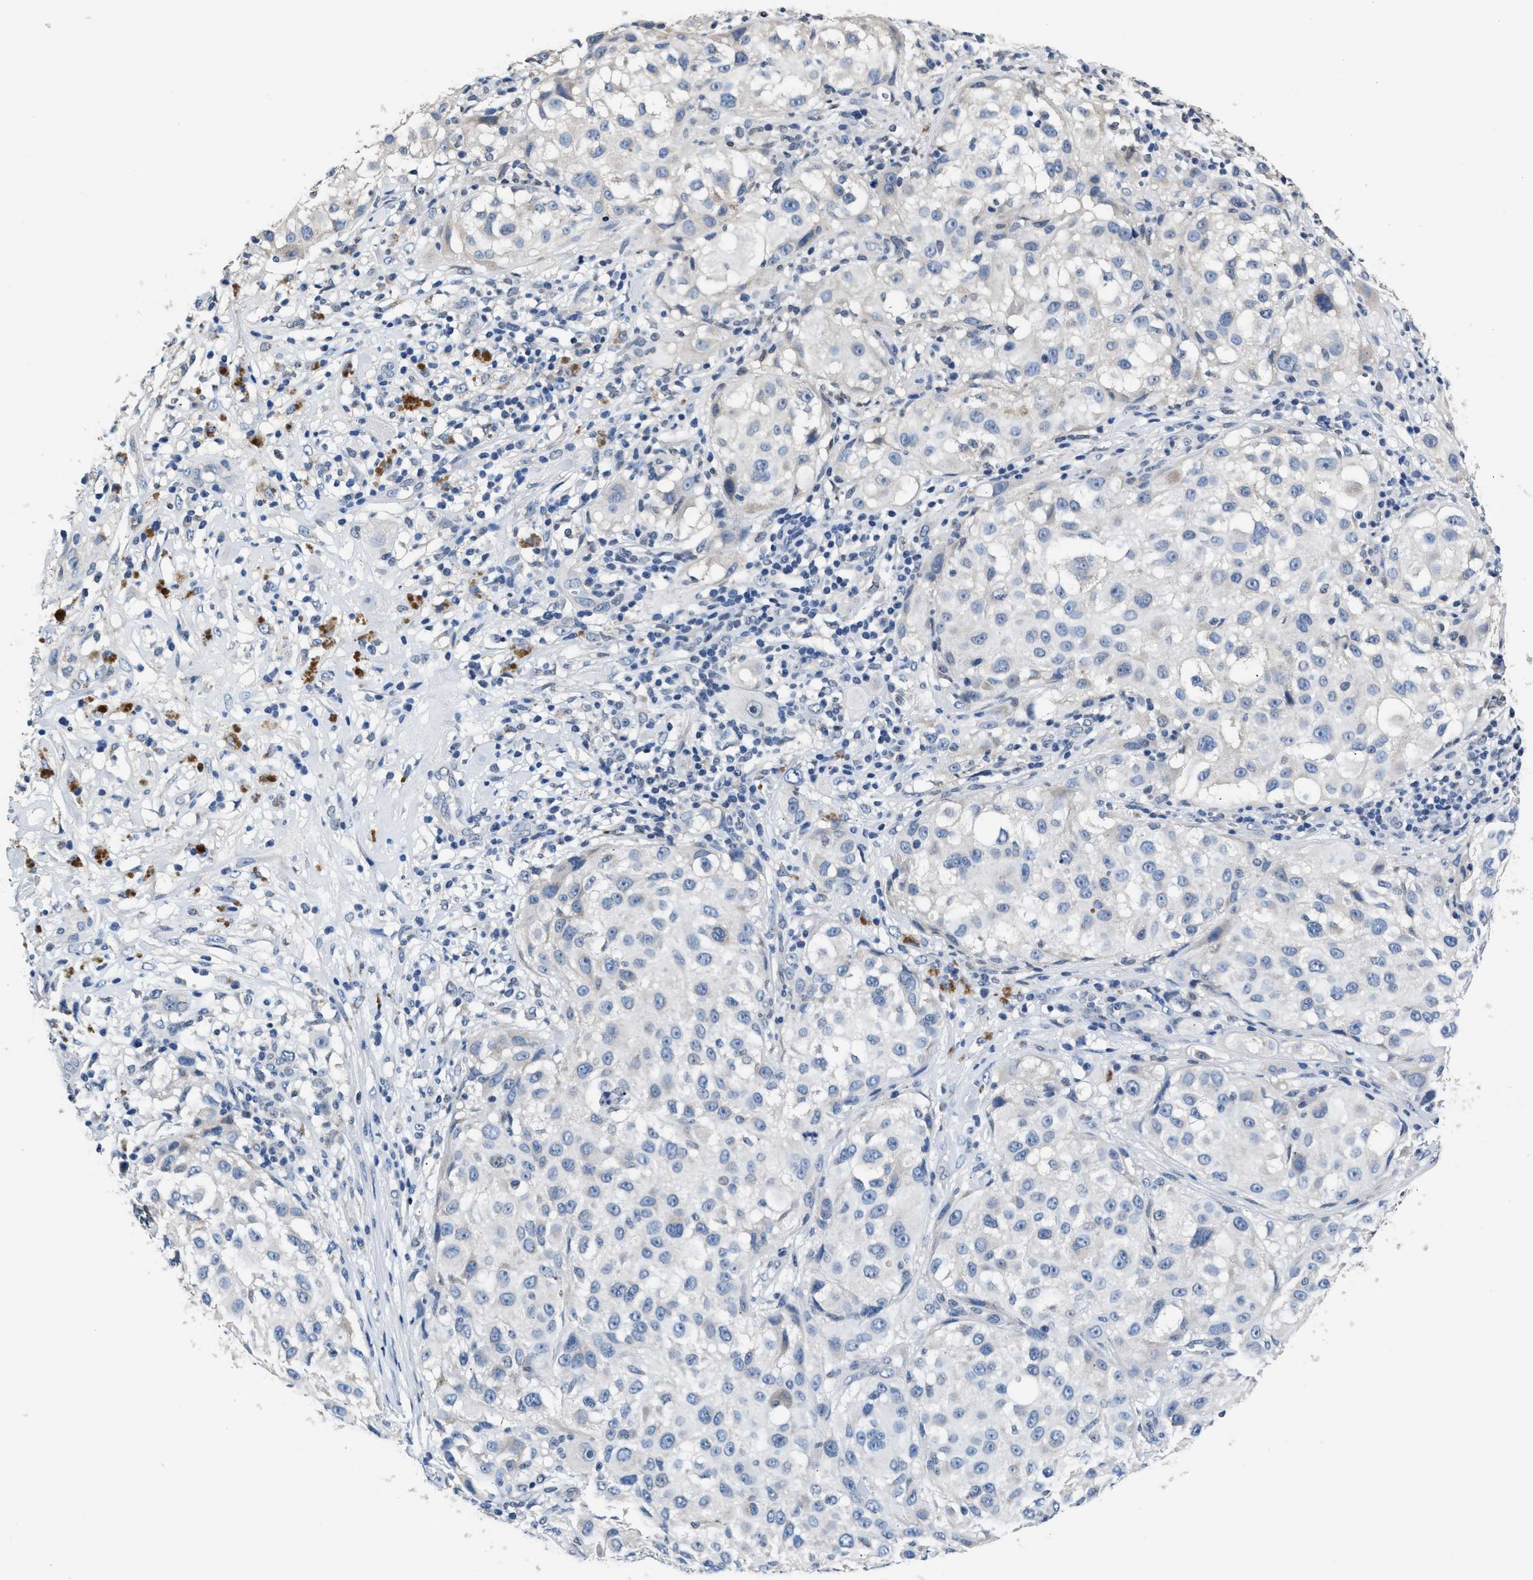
{"staining": {"intensity": "negative", "quantity": "none", "location": "none"}, "tissue": "melanoma", "cell_type": "Tumor cells", "image_type": "cancer", "snomed": [{"axis": "morphology", "description": "Necrosis, NOS"}, {"axis": "morphology", "description": "Malignant melanoma, NOS"}, {"axis": "topography", "description": "Skin"}], "caption": "Tumor cells show no significant positivity in melanoma. (Brightfield microscopy of DAB immunohistochemistry (IHC) at high magnification).", "gene": "MYH3", "patient": {"sex": "female", "age": 87}}